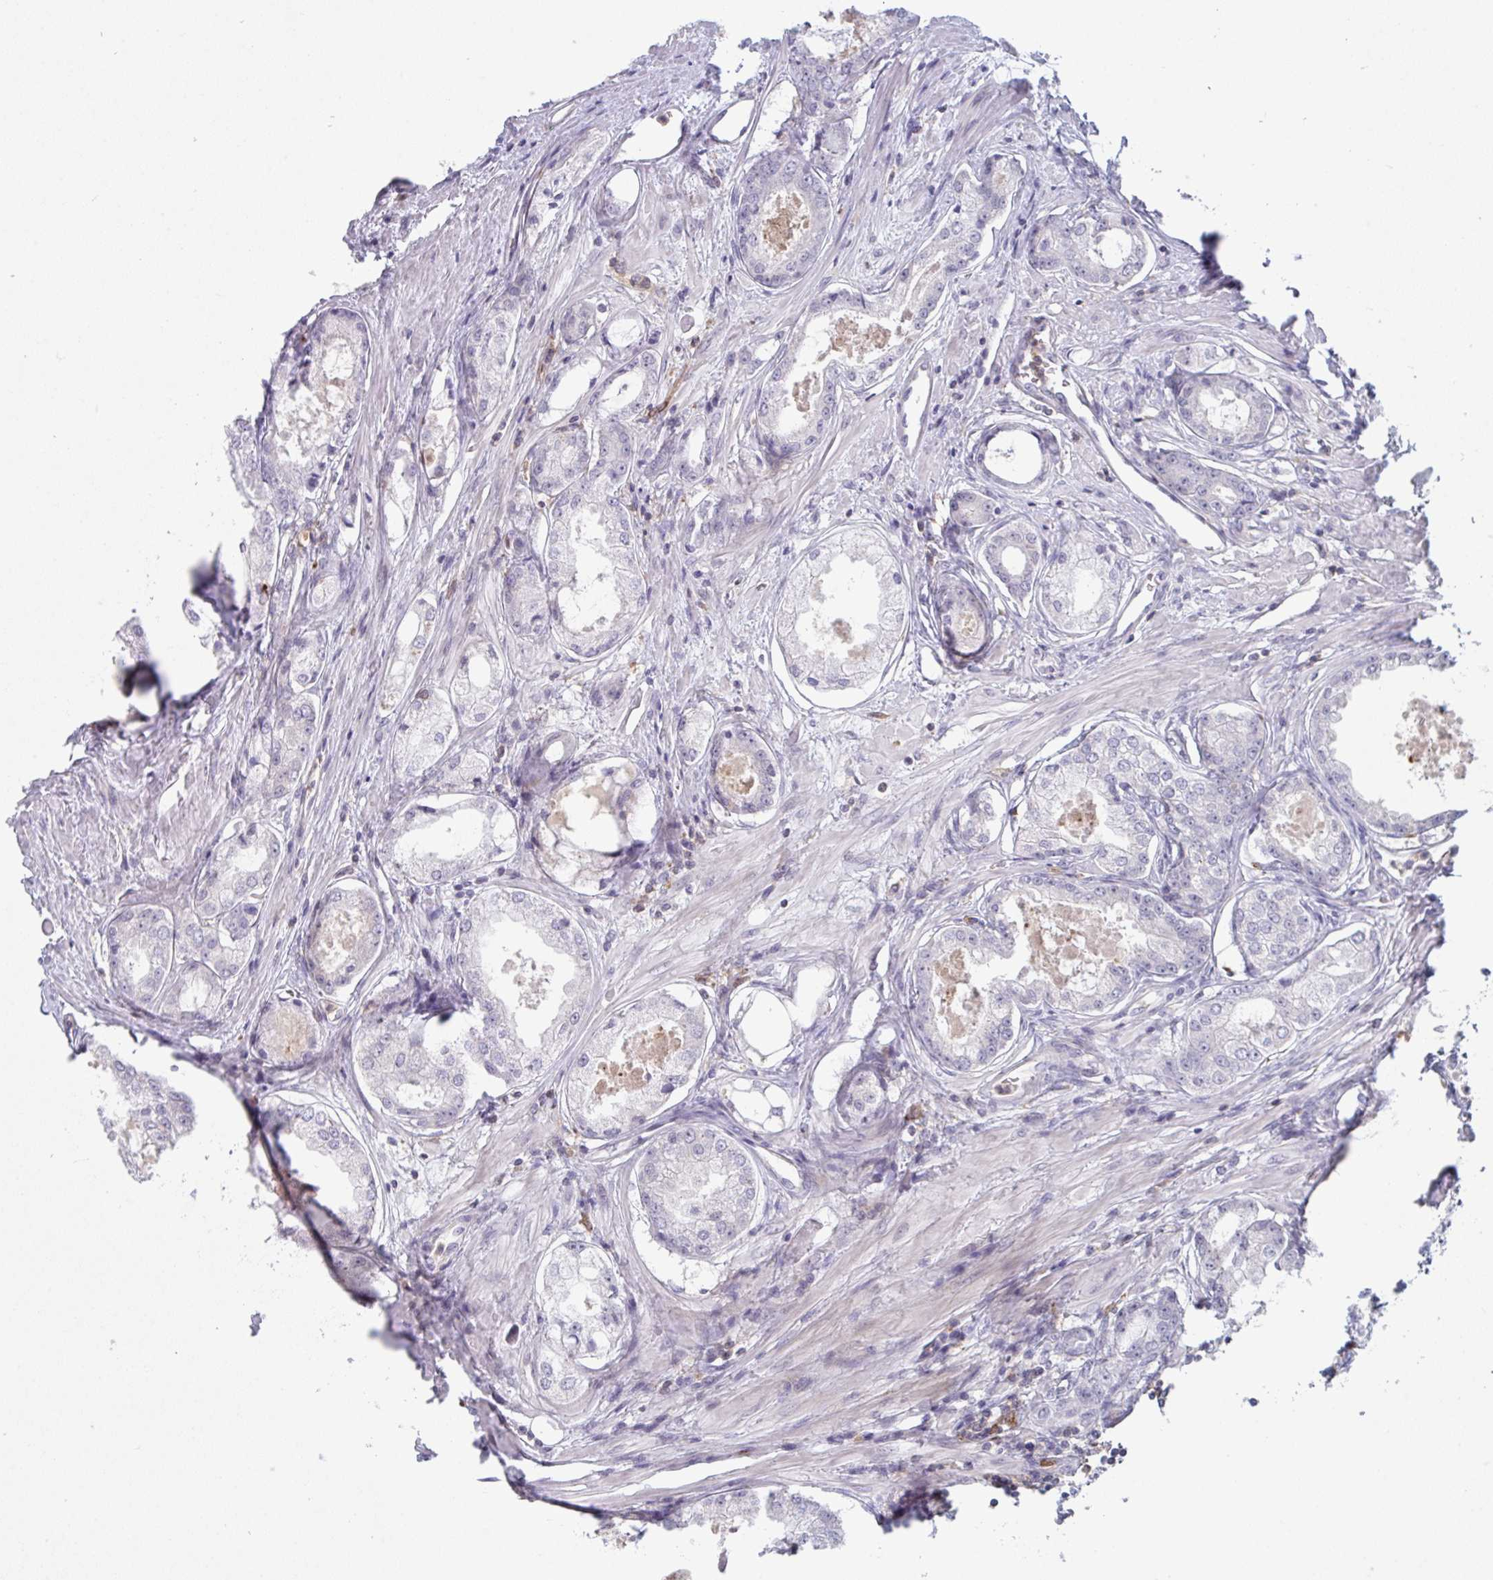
{"staining": {"intensity": "negative", "quantity": "none", "location": "none"}, "tissue": "prostate cancer", "cell_type": "Tumor cells", "image_type": "cancer", "snomed": [{"axis": "morphology", "description": "Adenocarcinoma, Low grade"}, {"axis": "topography", "description": "Prostate"}], "caption": "The photomicrograph demonstrates no staining of tumor cells in prostate cancer (adenocarcinoma (low-grade)). Nuclei are stained in blue.", "gene": "DISP2", "patient": {"sex": "male", "age": 68}}